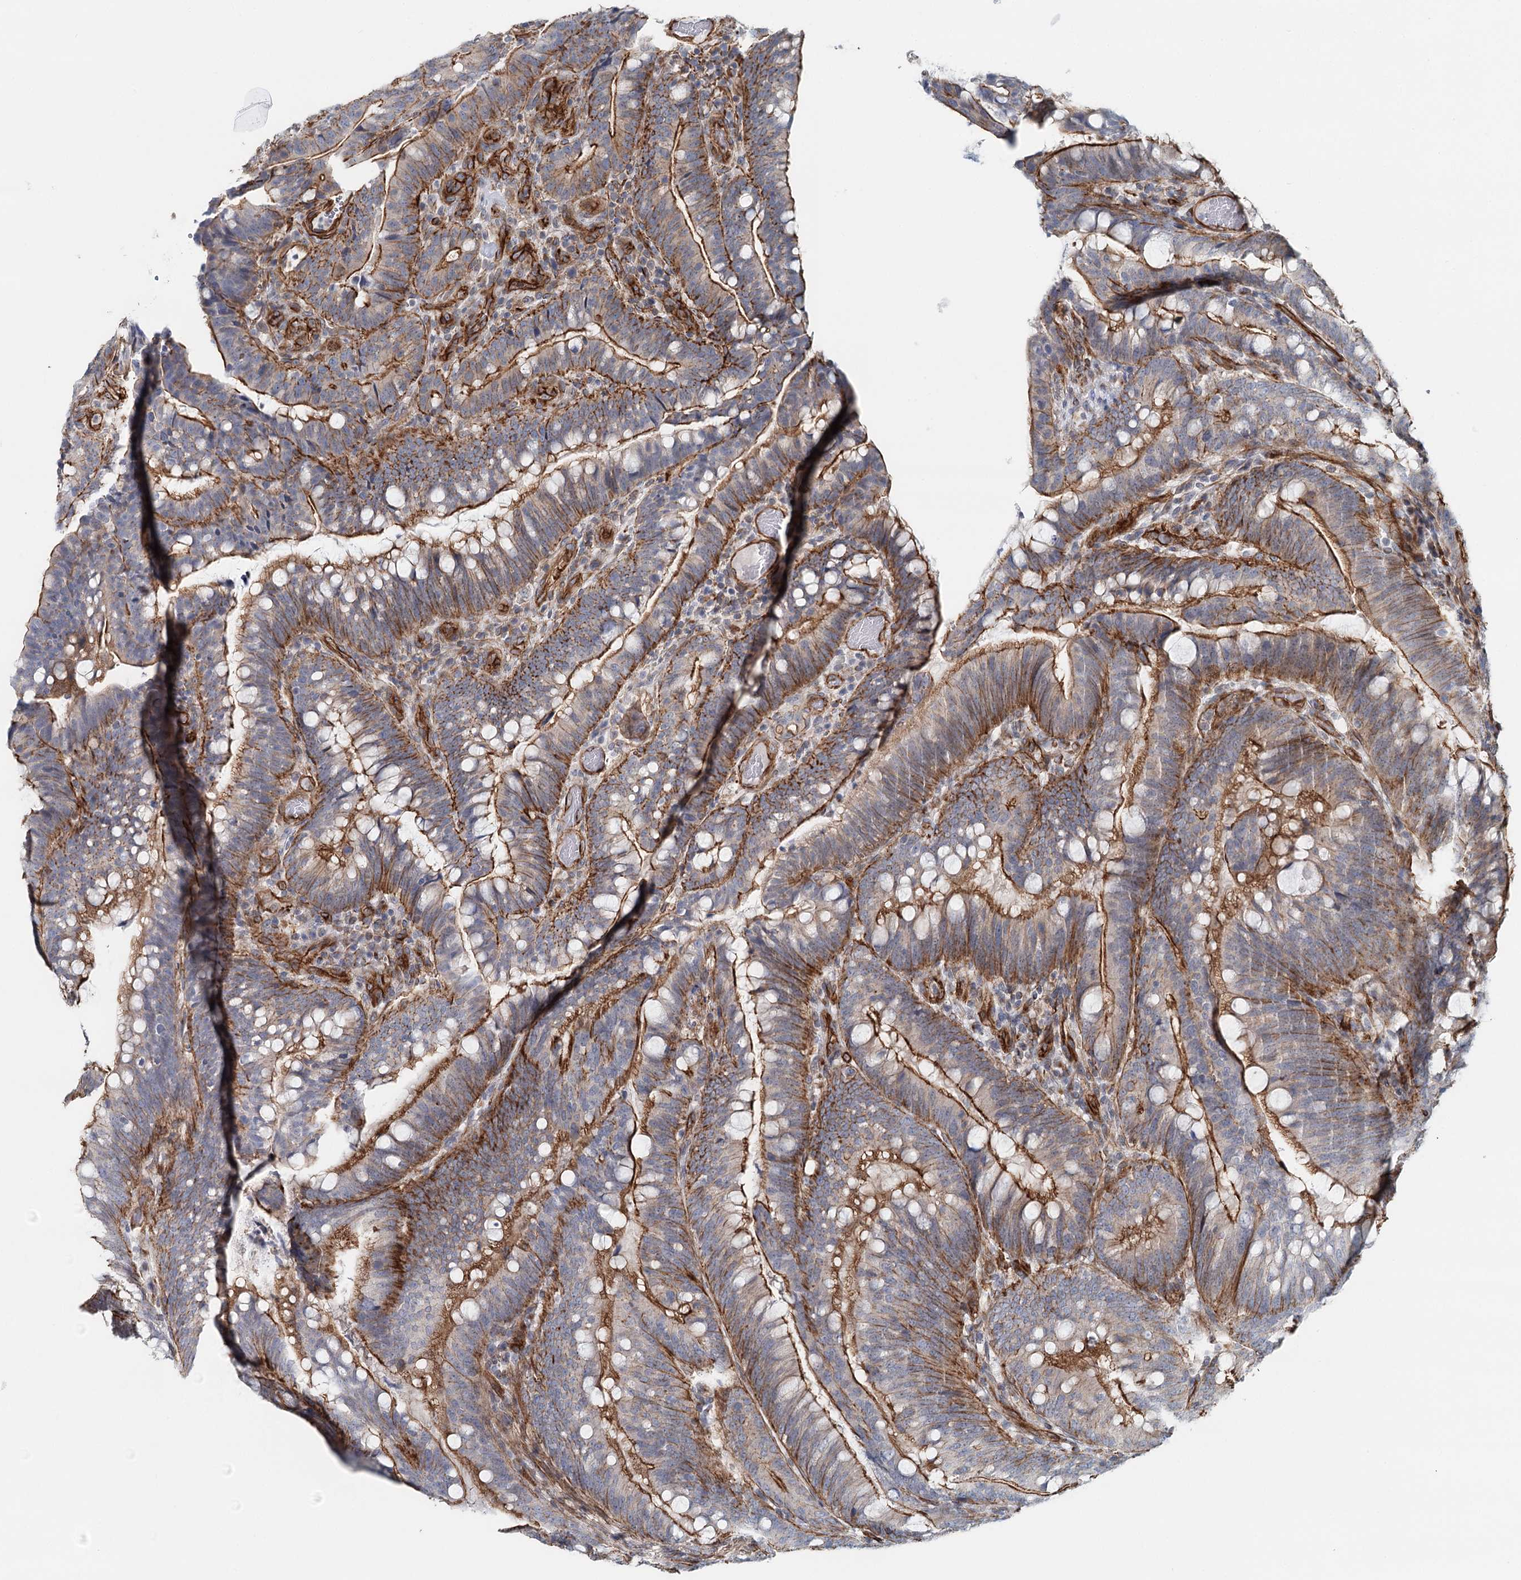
{"staining": {"intensity": "moderate", "quantity": ">75%", "location": "cytoplasmic/membranous"}, "tissue": "colorectal cancer", "cell_type": "Tumor cells", "image_type": "cancer", "snomed": [{"axis": "morphology", "description": "Adenocarcinoma, NOS"}, {"axis": "topography", "description": "Colon"}], "caption": "A photomicrograph of human adenocarcinoma (colorectal) stained for a protein displays moderate cytoplasmic/membranous brown staining in tumor cells.", "gene": "SYNPO", "patient": {"sex": "female", "age": 66}}